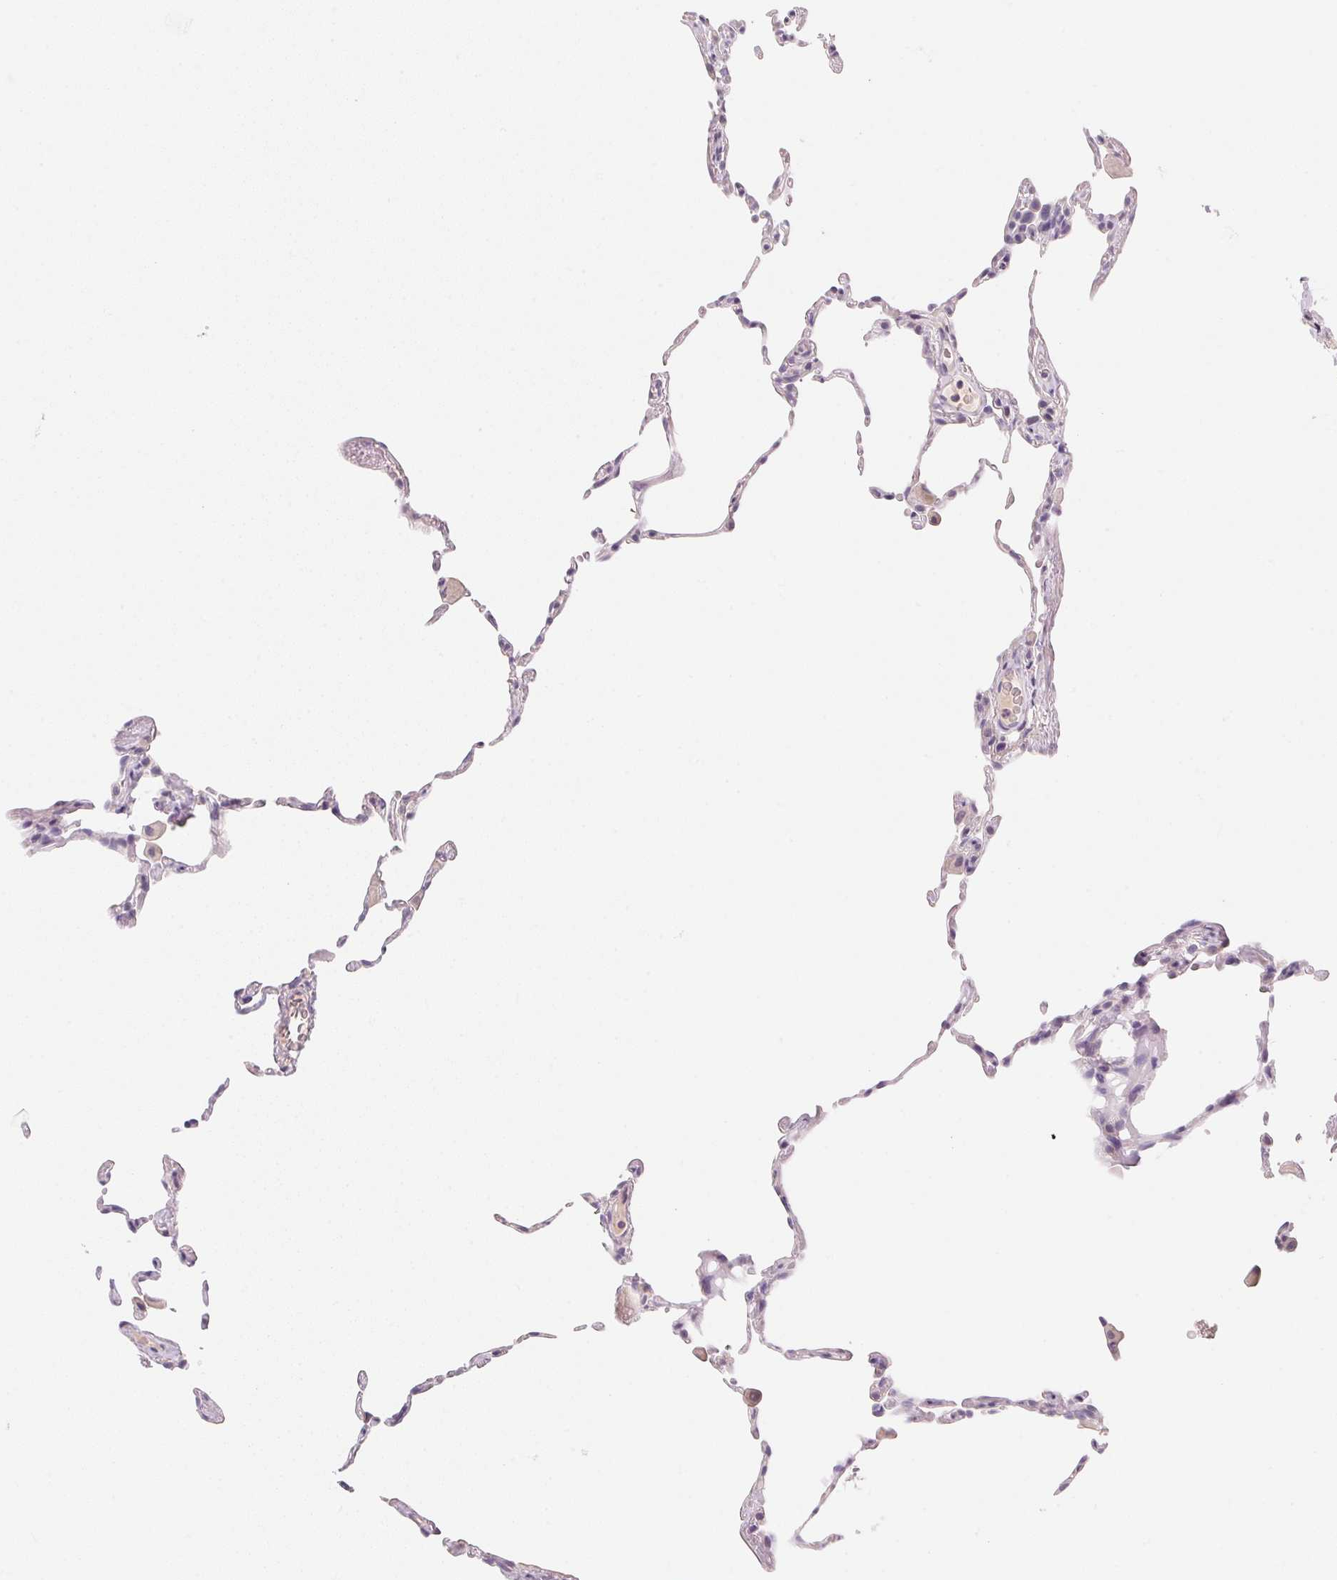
{"staining": {"intensity": "weak", "quantity": "<25%", "location": "cytoplasmic/membranous"}, "tissue": "lung", "cell_type": "Alveolar cells", "image_type": "normal", "snomed": [{"axis": "morphology", "description": "Normal tissue, NOS"}, {"axis": "topography", "description": "Lung"}], "caption": "Protein analysis of unremarkable lung reveals no significant staining in alveolar cells.", "gene": "MCOLN3", "patient": {"sex": "female", "age": 57}}